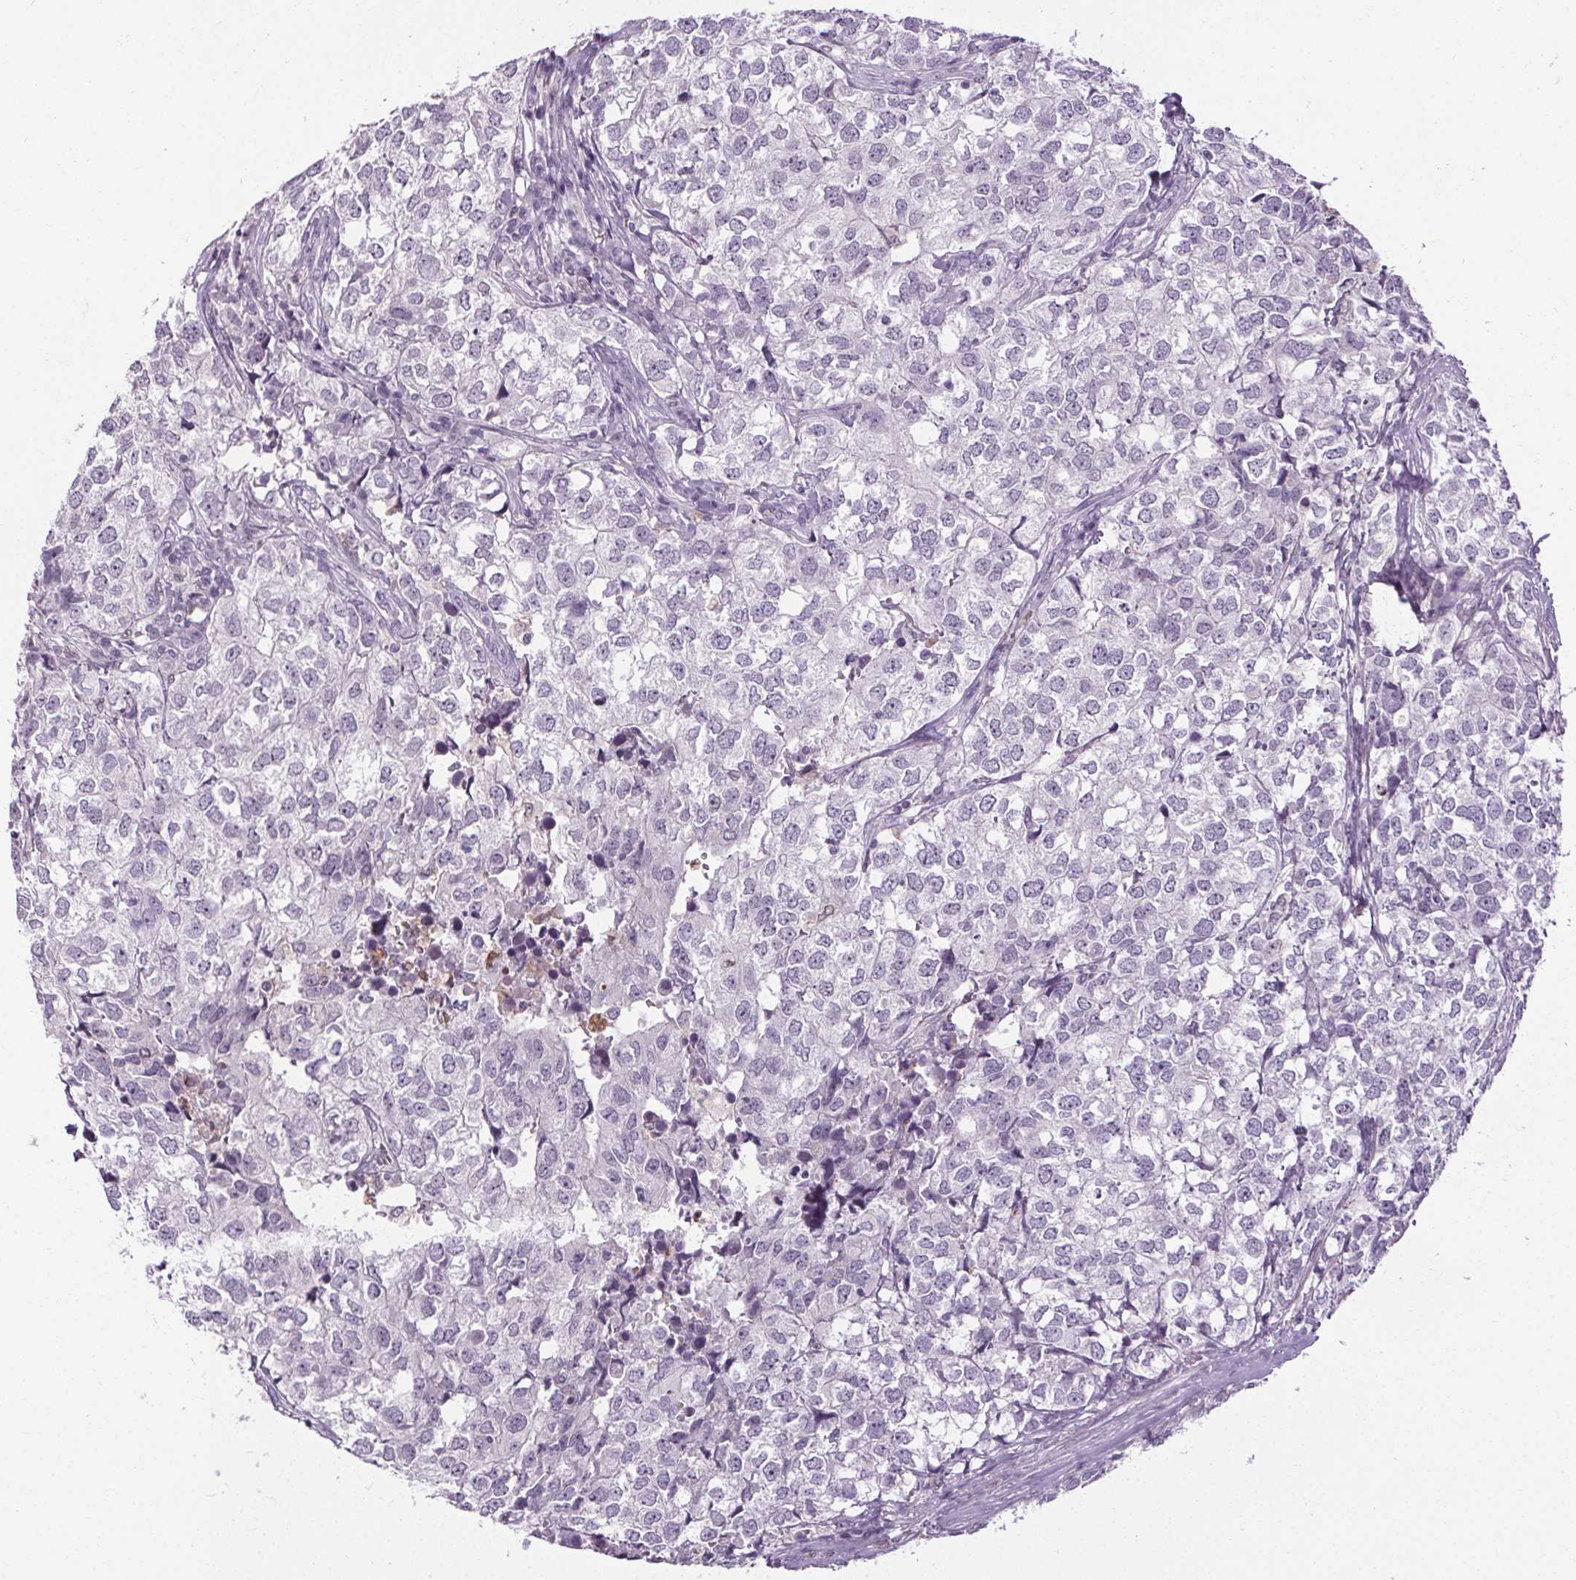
{"staining": {"intensity": "negative", "quantity": "none", "location": "none"}, "tissue": "breast cancer", "cell_type": "Tumor cells", "image_type": "cancer", "snomed": [{"axis": "morphology", "description": "Duct carcinoma"}, {"axis": "topography", "description": "Breast"}], "caption": "Photomicrograph shows no significant protein expression in tumor cells of invasive ductal carcinoma (breast).", "gene": "TMEM240", "patient": {"sex": "female", "age": 30}}